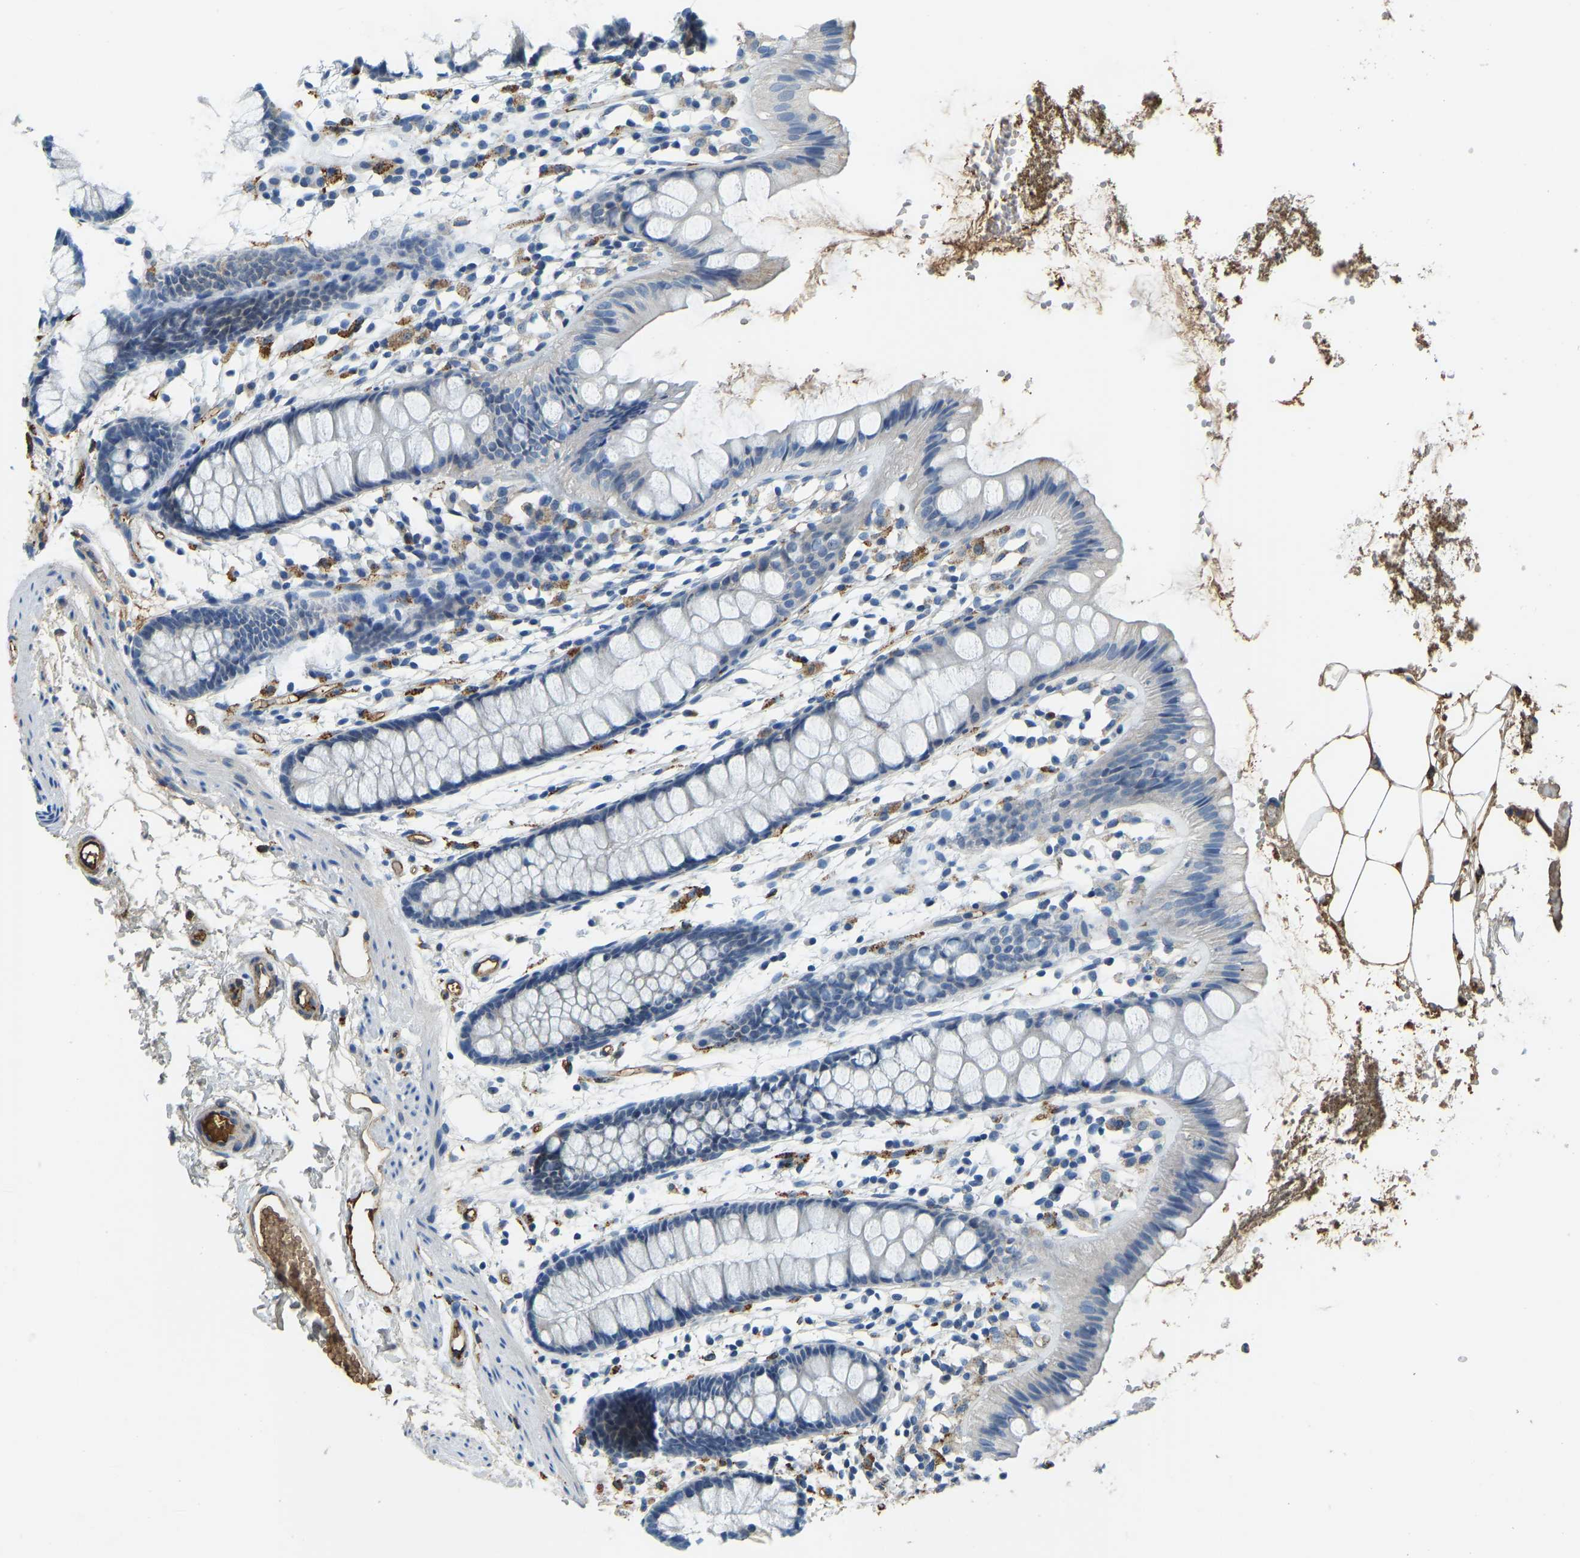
{"staining": {"intensity": "negative", "quantity": "none", "location": "none"}, "tissue": "rectum", "cell_type": "Glandular cells", "image_type": "normal", "snomed": [{"axis": "morphology", "description": "Normal tissue, NOS"}, {"axis": "topography", "description": "Rectum"}], "caption": "IHC photomicrograph of normal rectum stained for a protein (brown), which exhibits no expression in glandular cells. (IHC, brightfield microscopy, high magnification).", "gene": "THBS4", "patient": {"sex": "female", "age": 66}}